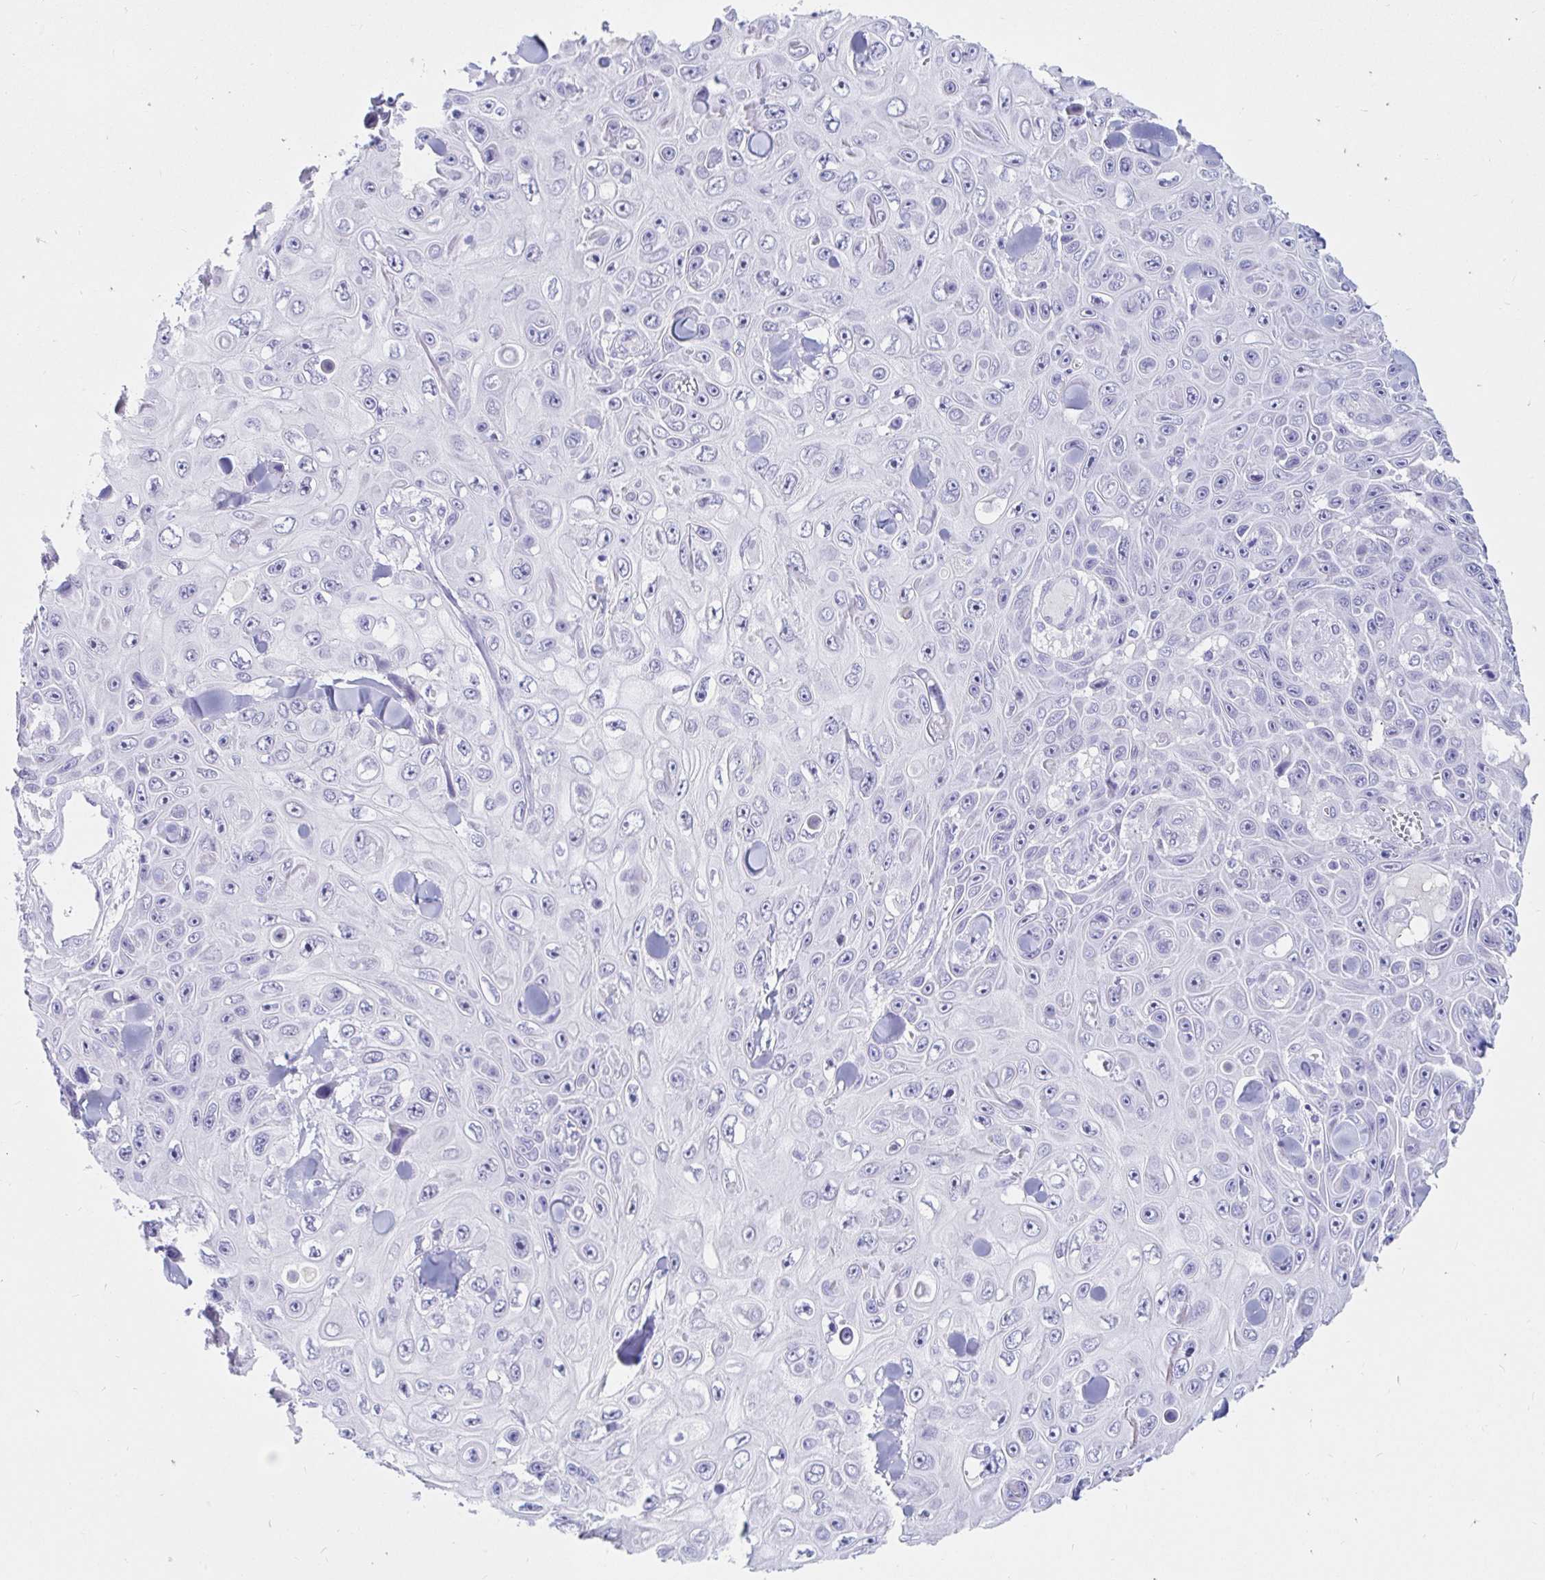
{"staining": {"intensity": "negative", "quantity": "none", "location": "none"}, "tissue": "skin cancer", "cell_type": "Tumor cells", "image_type": "cancer", "snomed": [{"axis": "morphology", "description": "Squamous cell carcinoma, NOS"}, {"axis": "topography", "description": "Skin"}], "caption": "Immunohistochemical staining of skin squamous cell carcinoma demonstrates no significant expression in tumor cells.", "gene": "OR6T1", "patient": {"sex": "male", "age": 82}}